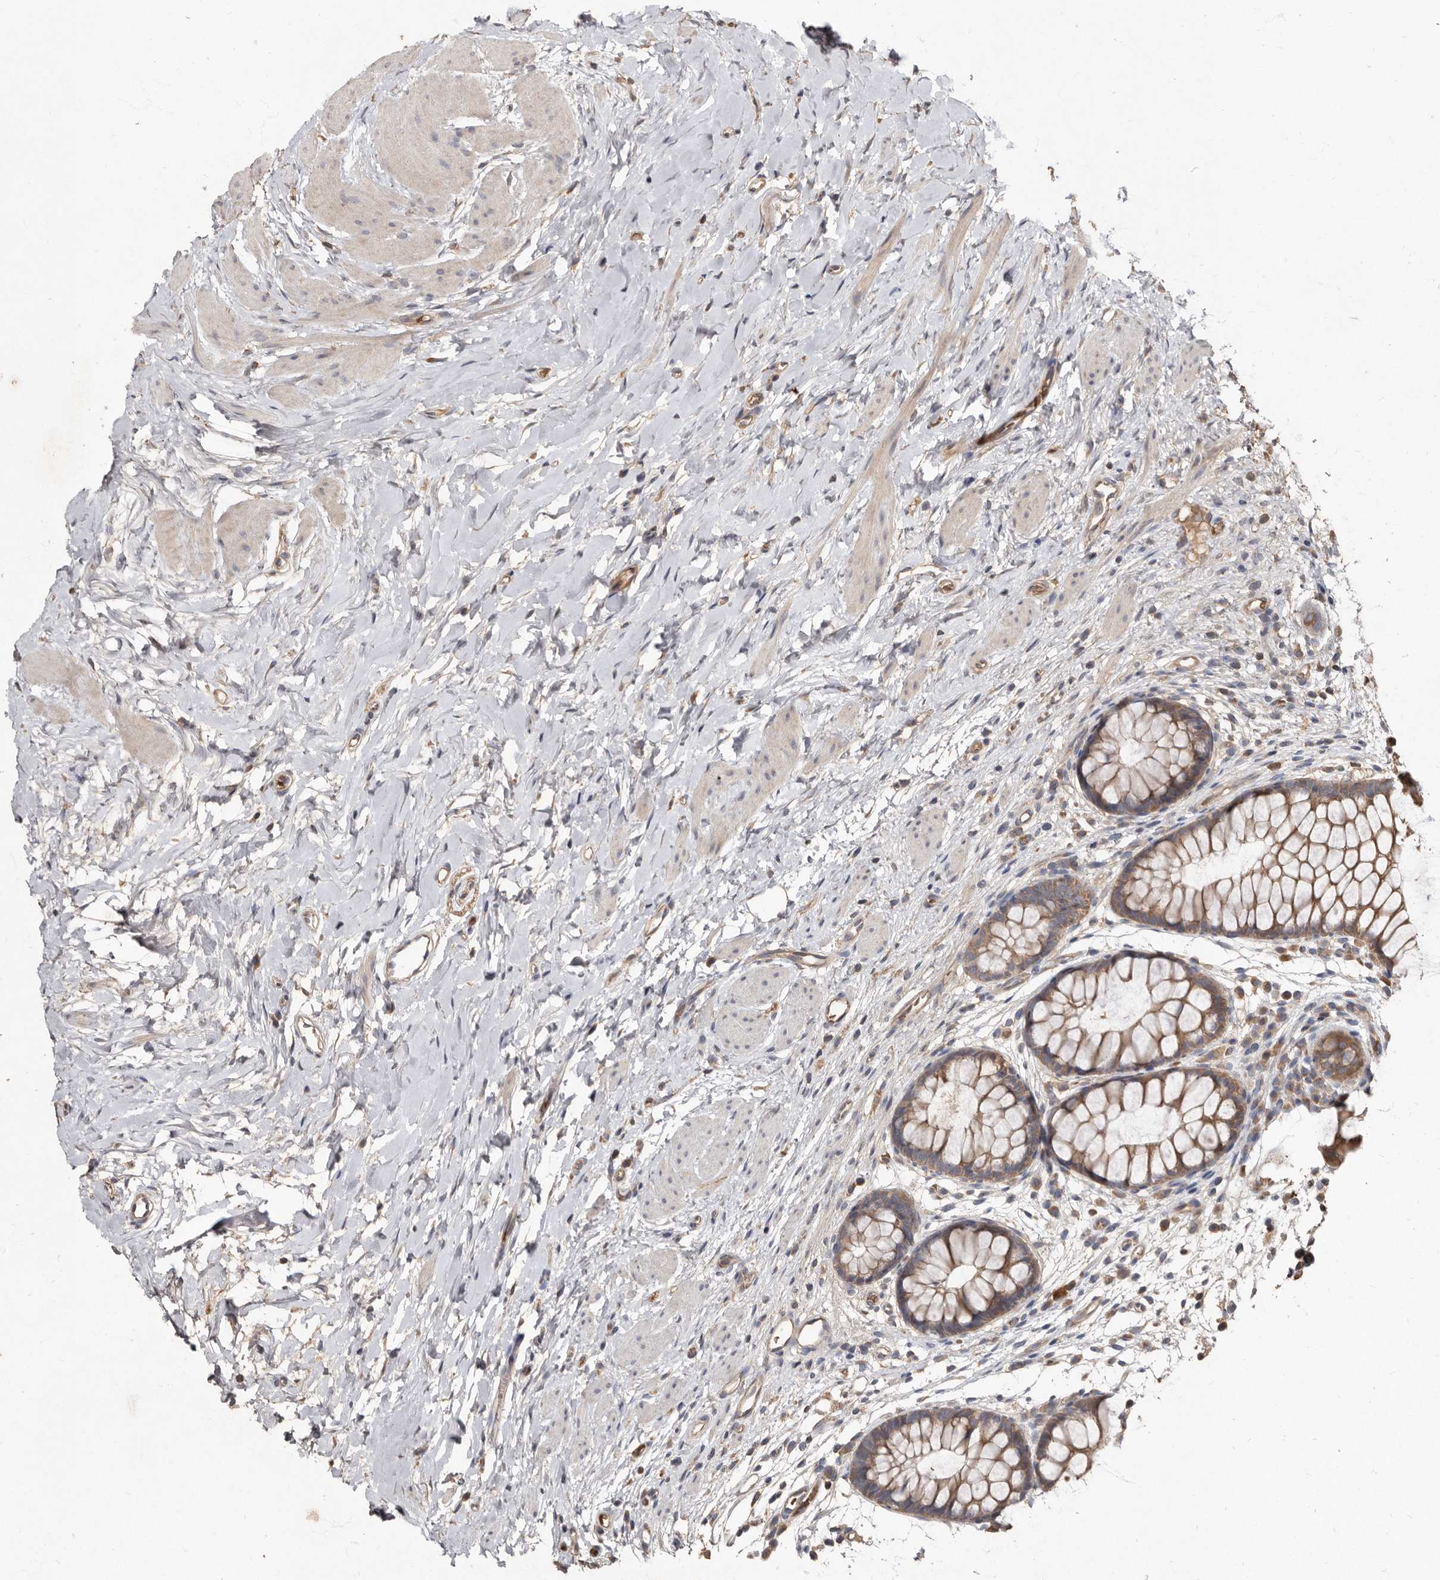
{"staining": {"intensity": "moderate", "quantity": ">75%", "location": "cytoplasmic/membranous"}, "tissue": "colon", "cell_type": "Endothelial cells", "image_type": "normal", "snomed": [{"axis": "morphology", "description": "Normal tissue, NOS"}, {"axis": "topography", "description": "Colon"}], "caption": "Endothelial cells reveal moderate cytoplasmic/membranous staining in approximately >75% of cells in unremarkable colon.", "gene": "KIF26B", "patient": {"sex": "female", "age": 62}}